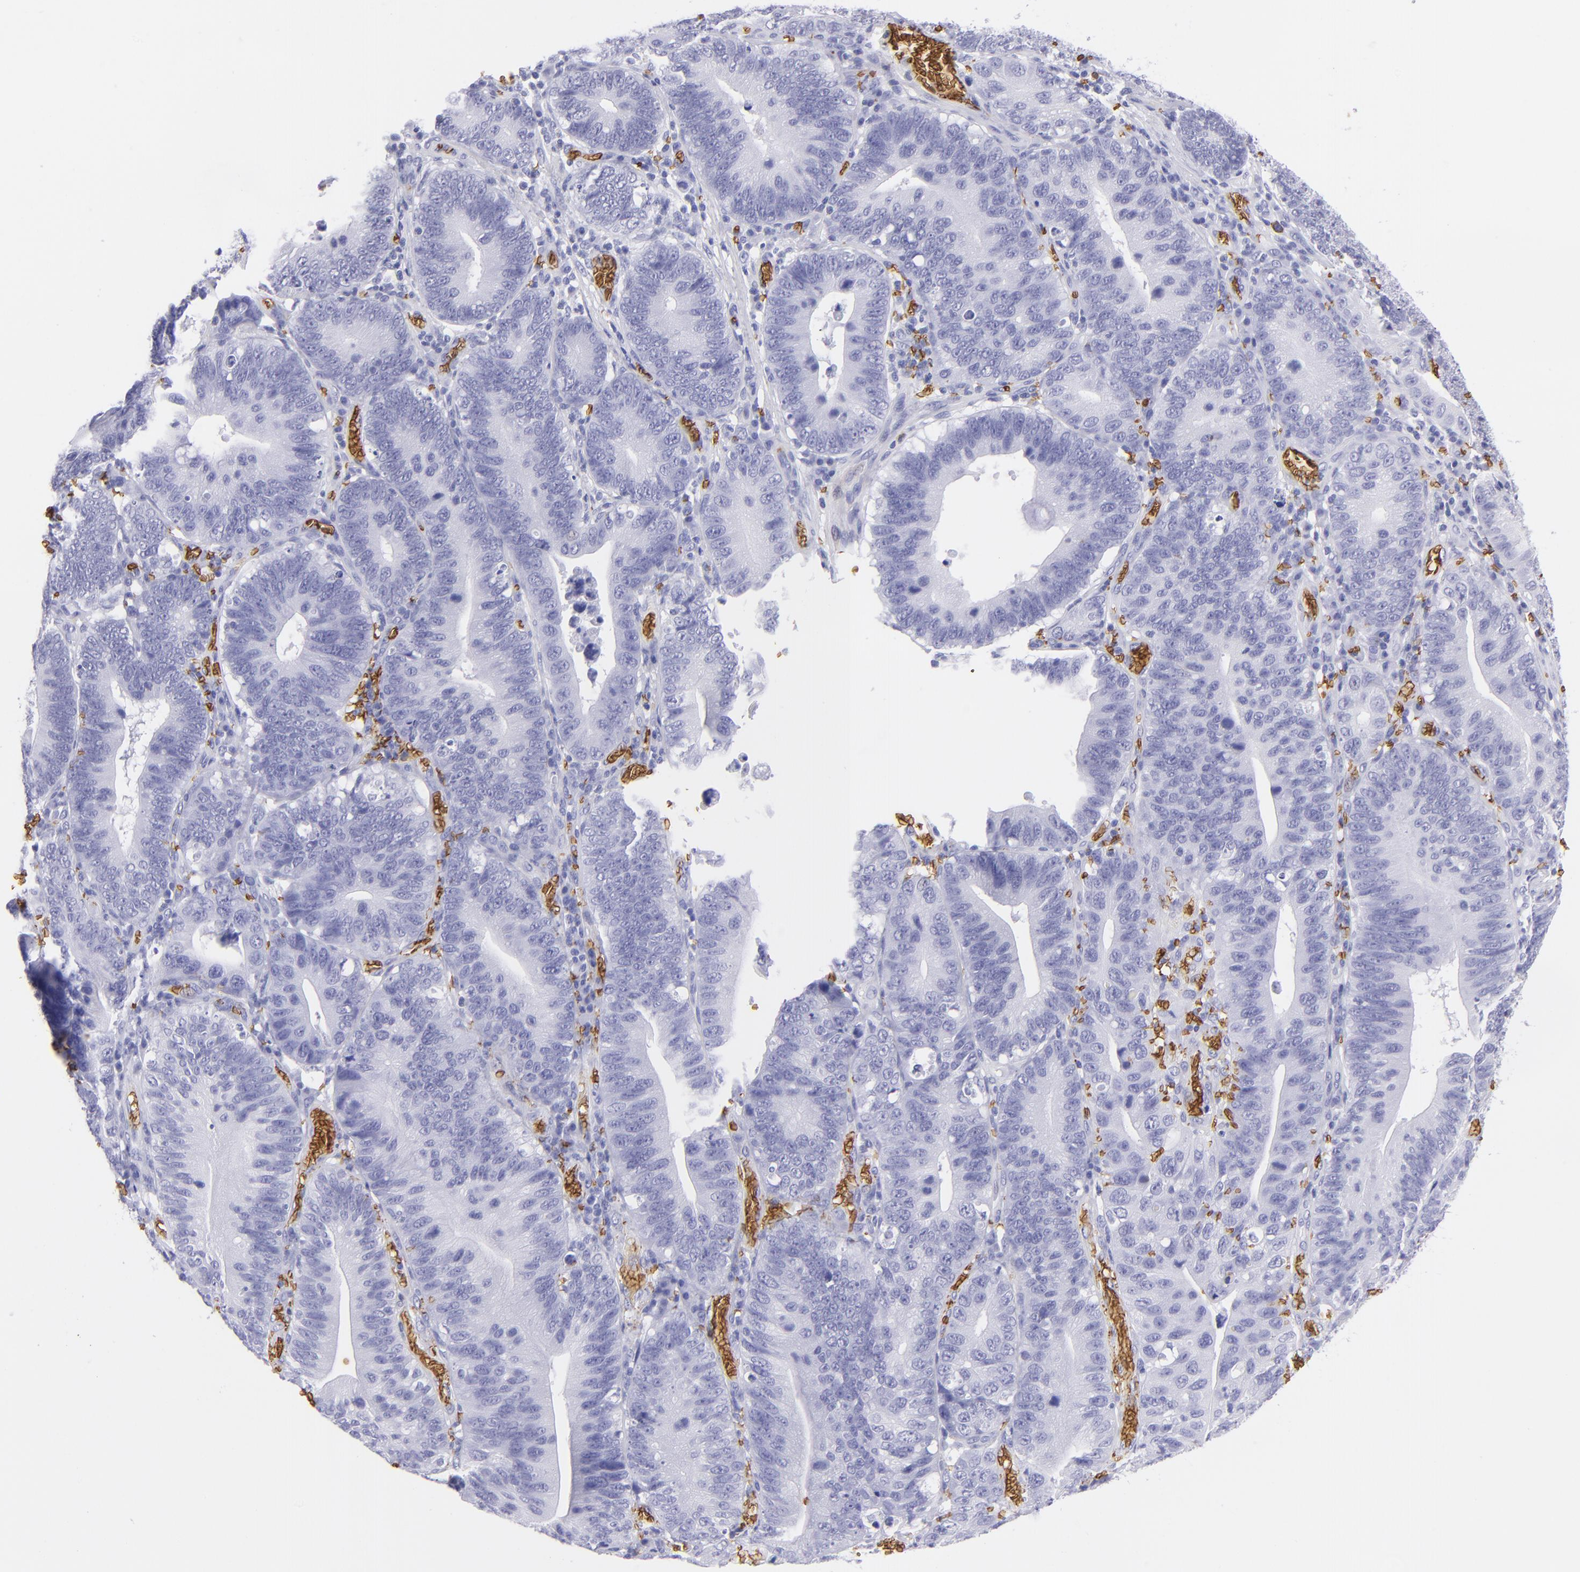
{"staining": {"intensity": "negative", "quantity": "none", "location": "none"}, "tissue": "stomach cancer", "cell_type": "Tumor cells", "image_type": "cancer", "snomed": [{"axis": "morphology", "description": "Adenocarcinoma, NOS"}, {"axis": "topography", "description": "Stomach"}, {"axis": "topography", "description": "Gastric cardia"}], "caption": "IHC photomicrograph of neoplastic tissue: human stomach adenocarcinoma stained with DAB demonstrates no significant protein positivity in tumor cells. (DAB immunohistochemistry, high magnification).", "gene": "GYPA", "patient": {"sex": "male", "age": 59}}